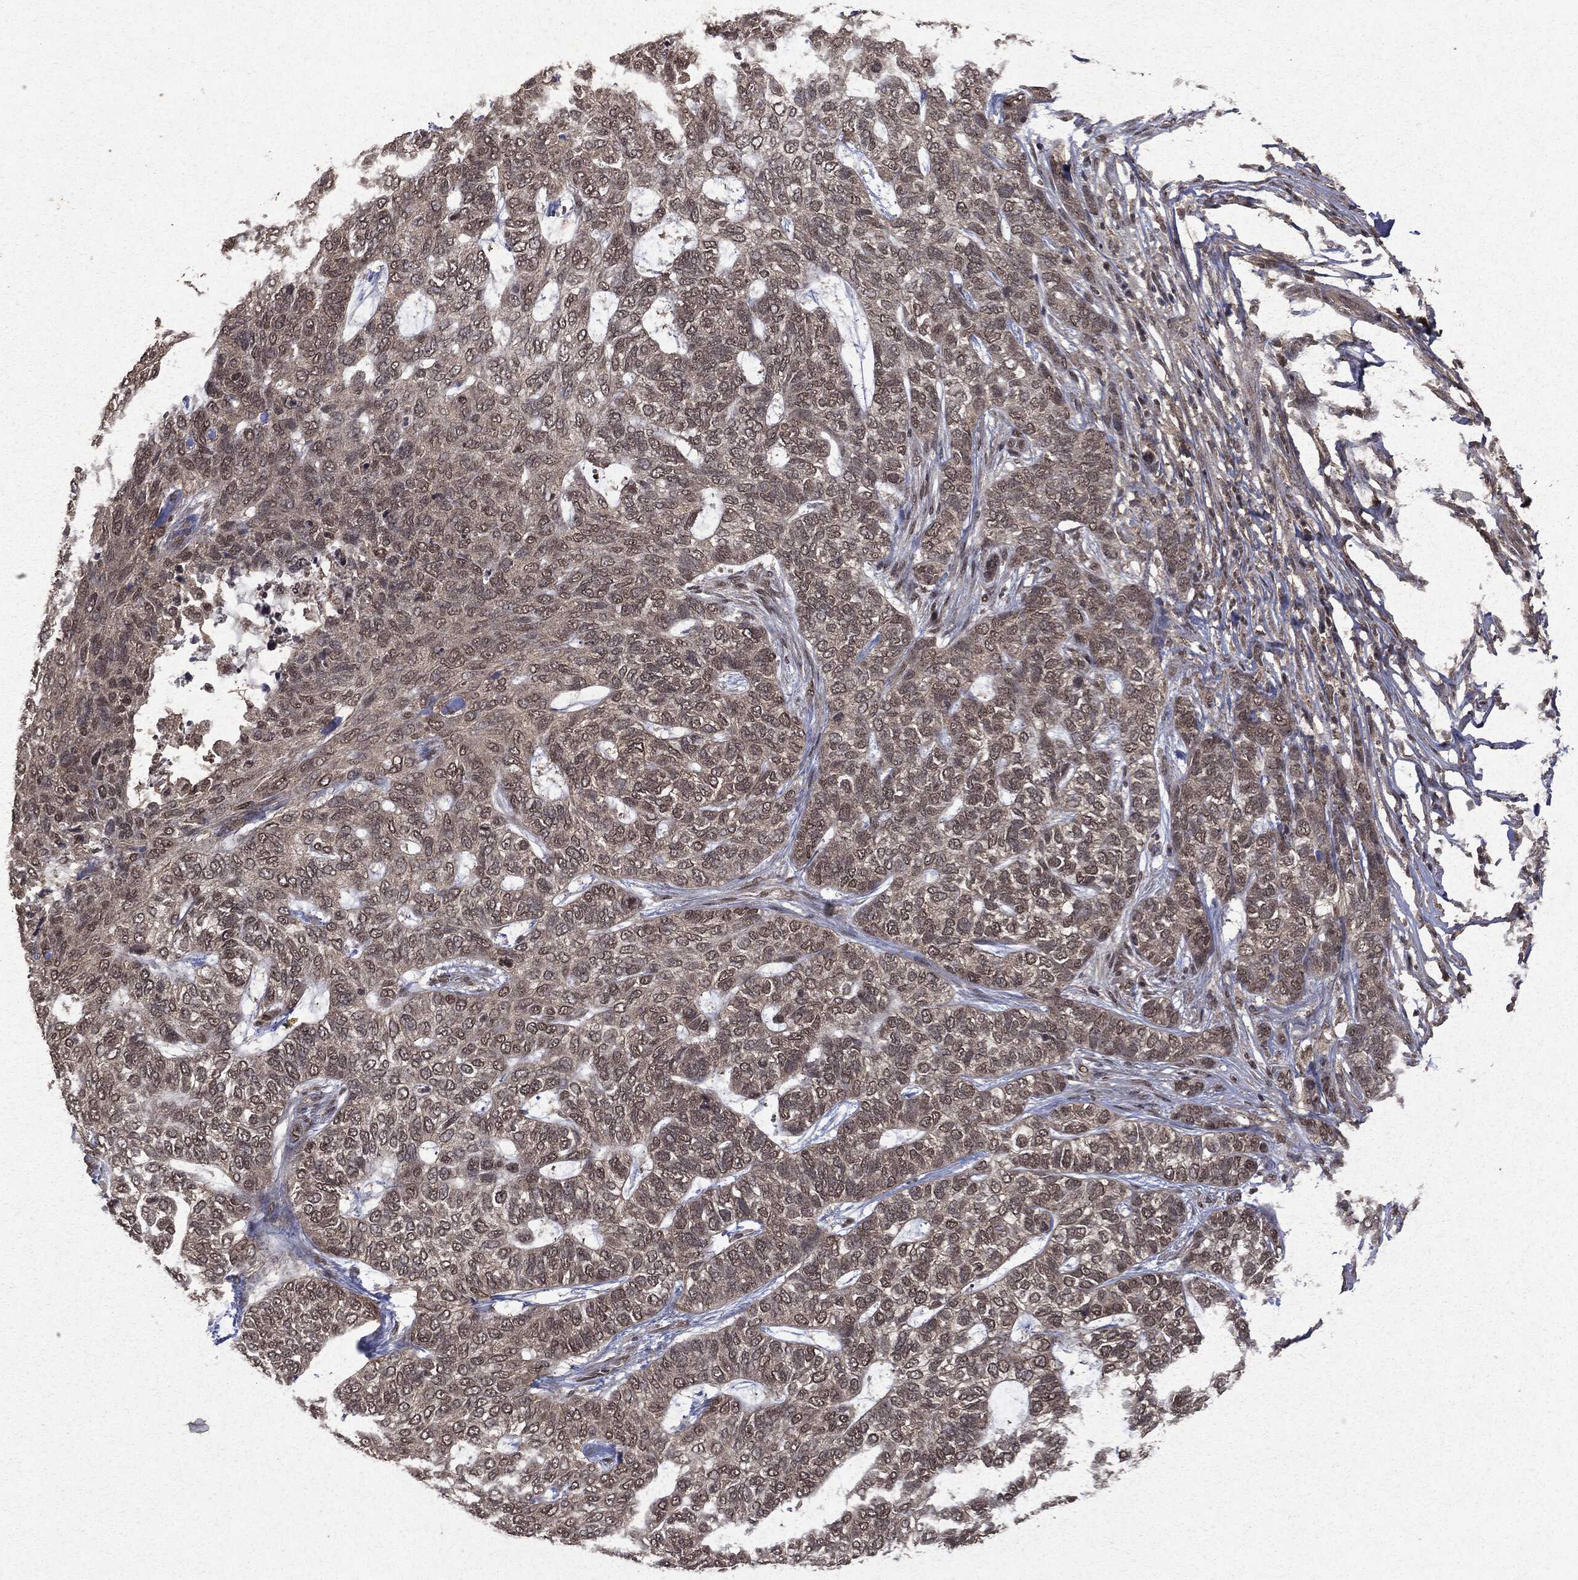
{"staining": {"intensity": "weak", "quantity": "<25%", "location": "nuclear"}, "tissue": "skin cancer", "cell_type": "Tumor cells", "image_type": "cancer", "snomed": [{"axis": "morphology", "description": "Basal cell carcinoma"}, {"axis": "topography", "description": "Skin"}], "caption": "Micrograph shows no significant protein positivity in tumor cells of skin cancer (basal cell carcinoma).", "gene": "PEBP1", "patient": {"sex": "female", "age": 65}}